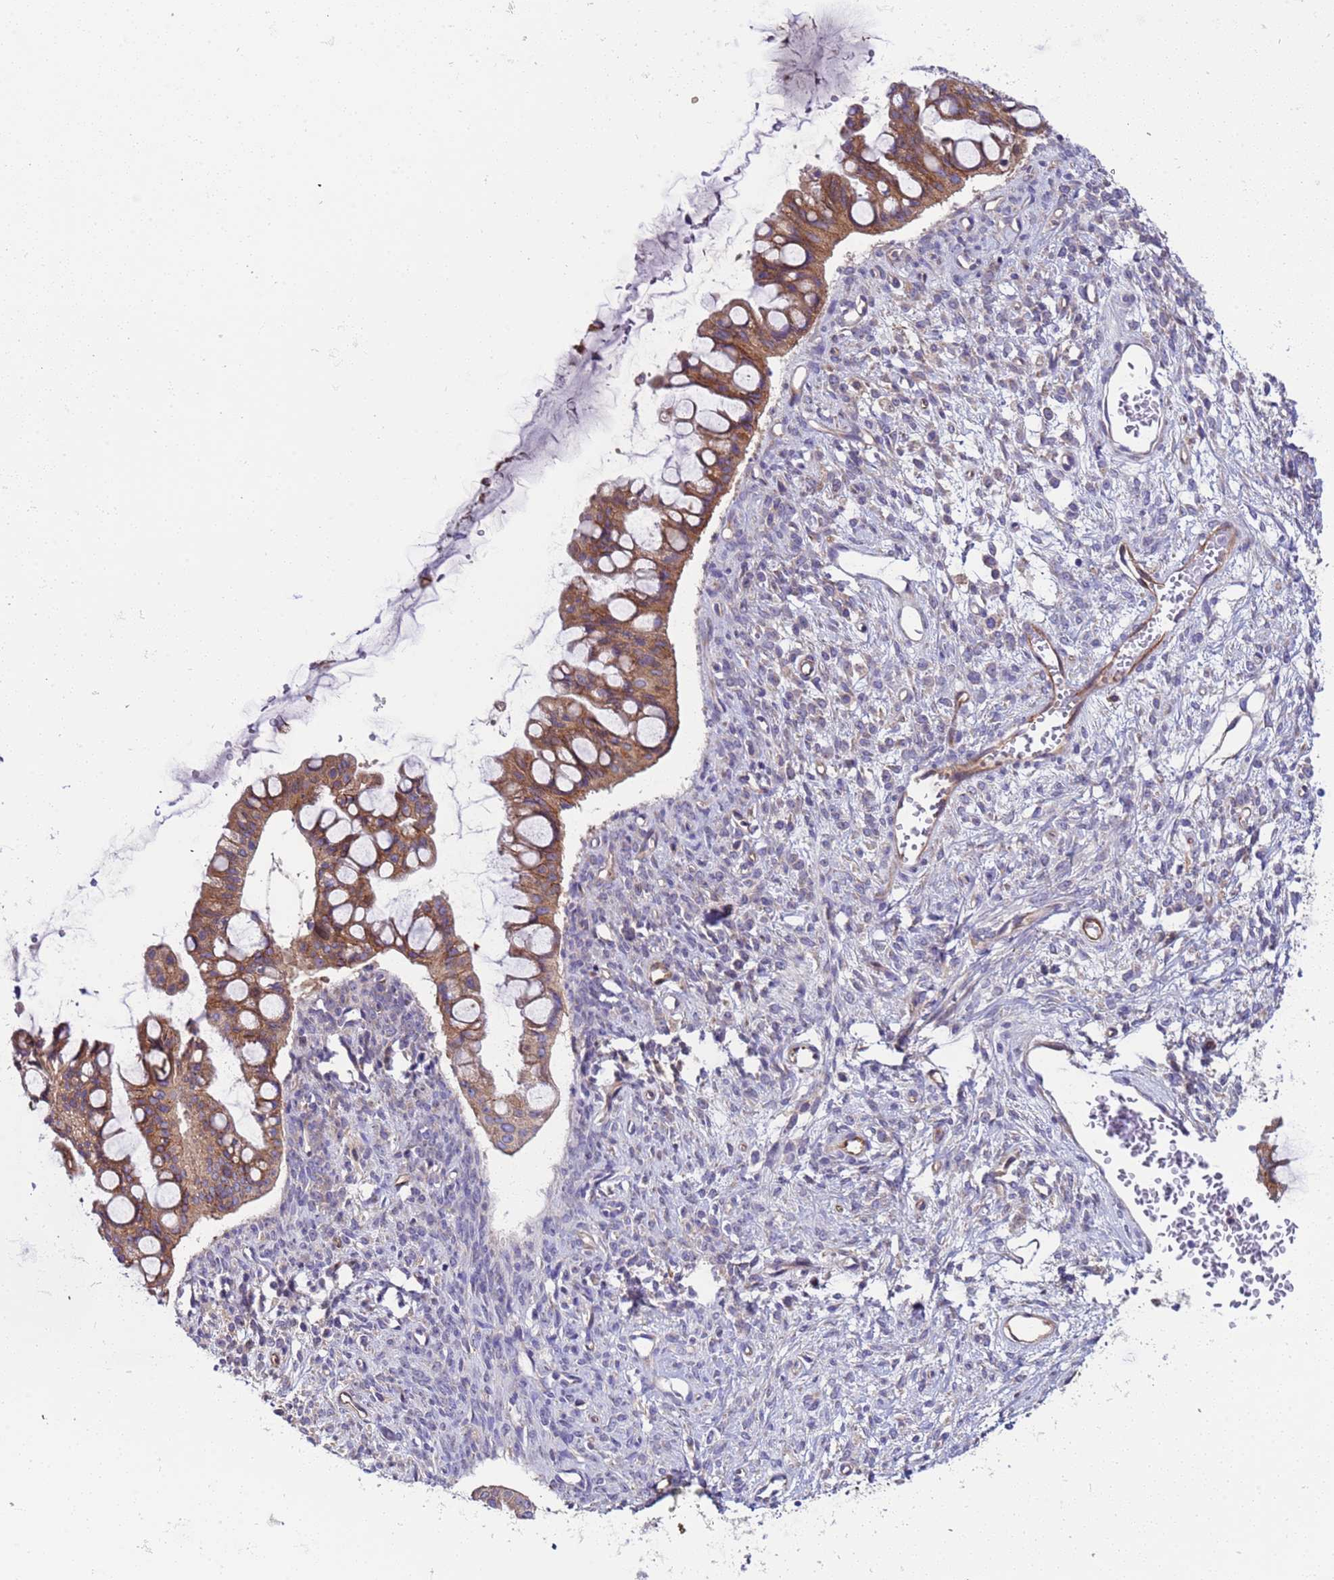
{"staining": {"intensity": "moderate", "quantity": ">75%", "location": "cytoplasmic/membranous"}, "tissue": "ovarian cancer", "cell_type": "Tumor cells", "image_type": "cancer", "snomed": [{"axis": "morphology", "description": "Cystadenocarcinoma, mucinous, NOS"}, {"axis": "topography", "description": "Ovary"}], "caption": "The histopathology image displays staining of mucinous cystadenocarcinoma (ovarian), revealing moderate cytoplasmic/membranous protein expression (brown color) within tumor cells.", "gene": "PAQR7", "patient": {"sex": "female", "age": 73}}